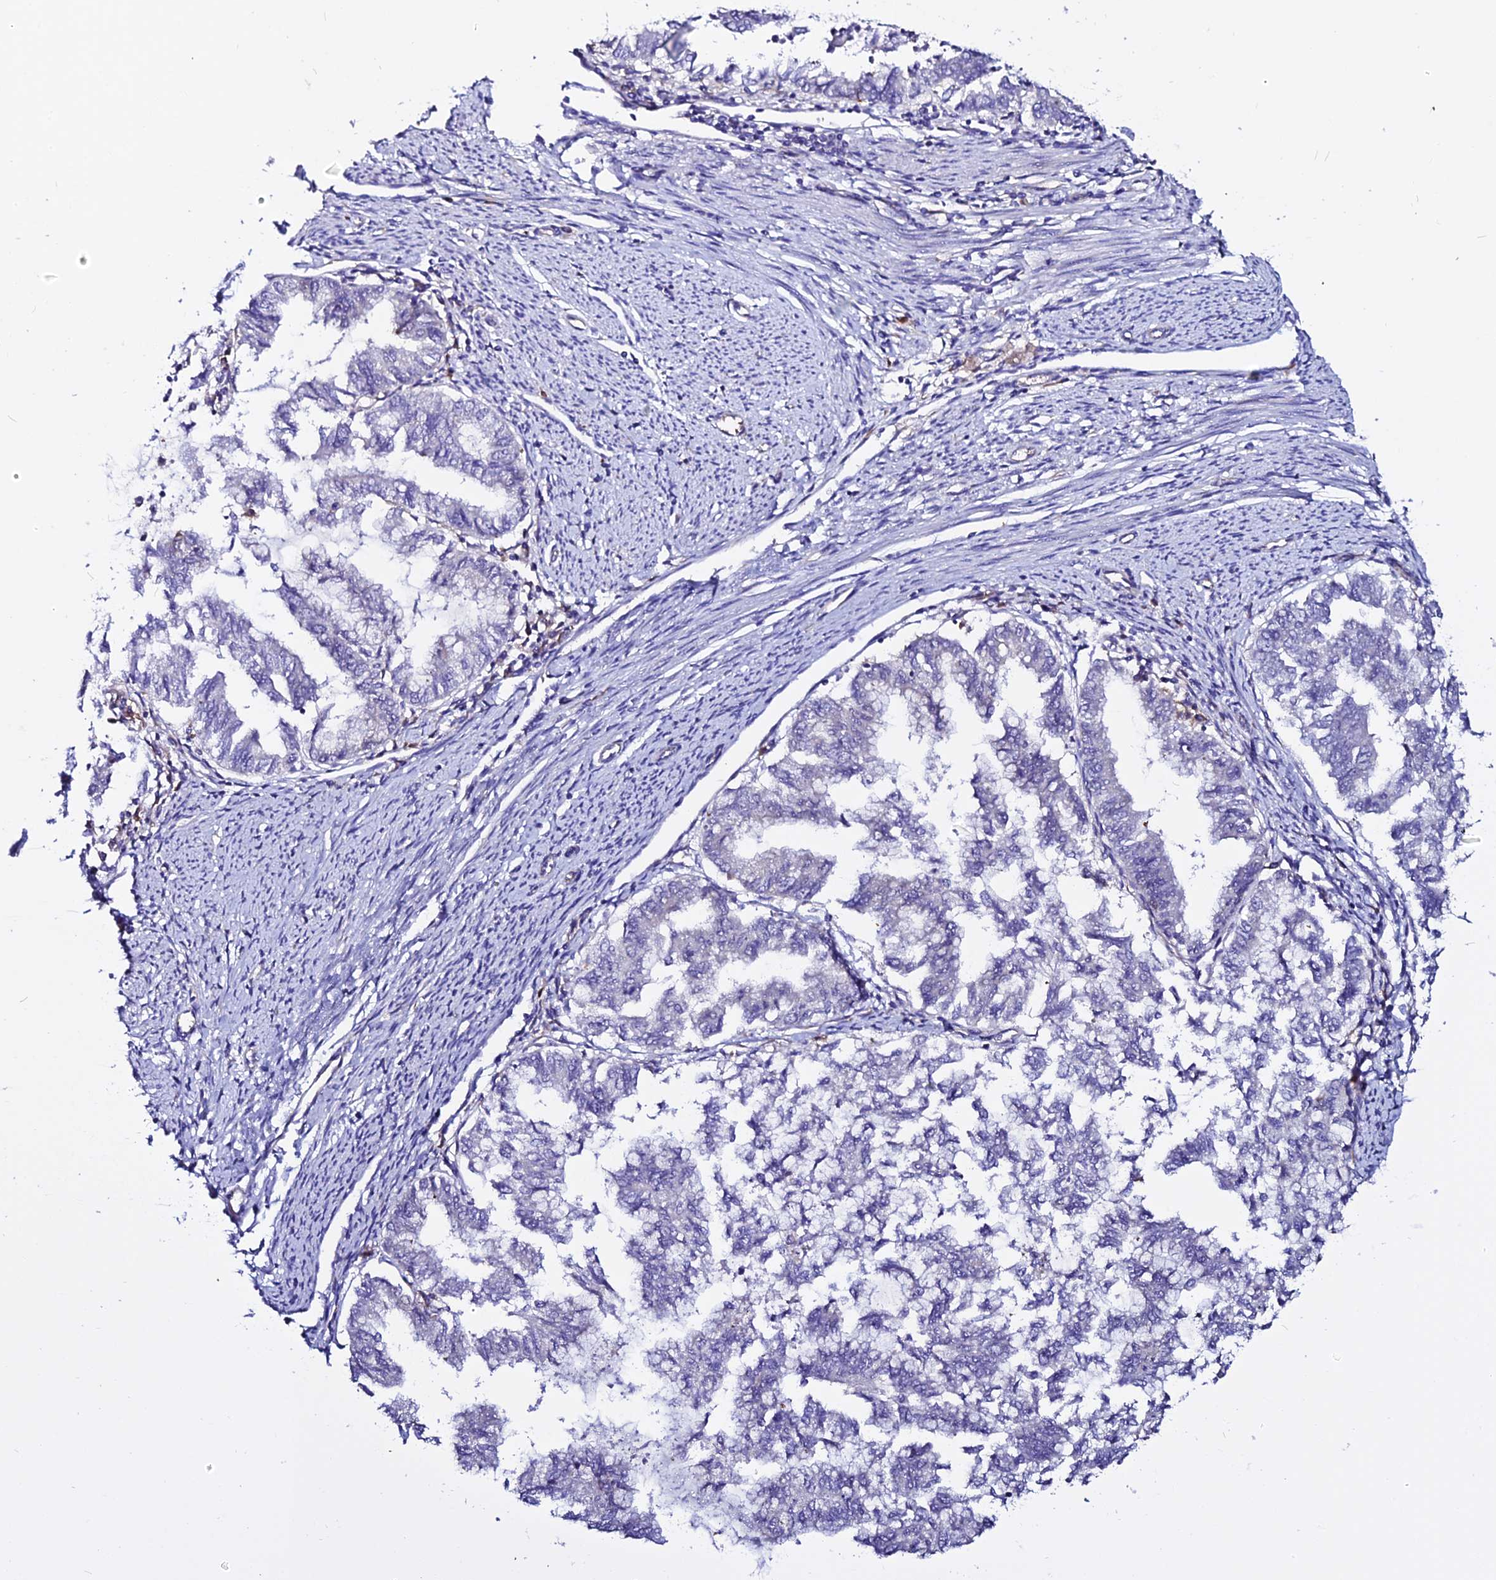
{"staining": {"intensity": "weak", "quantity": "<25%", "location": "cytoplasmic/membranous"}, "tissue": "endometrial cancer", "cell_type": "Tumor cells", "image_type": "cancer", "snomed": [{"axis": "morphology", "description": "Adenocarcinoma, NOS"}, {"axis": "topography", "description": "Endometrium"}], "caption": "Immunohistochemistry (IHC) histopathology image of human endometrial cancer stained for a protein (brown), which shows no positivity in tumor cells.", "gene": "EEF1G", "patient": {"sex": "female", "age": 79}}